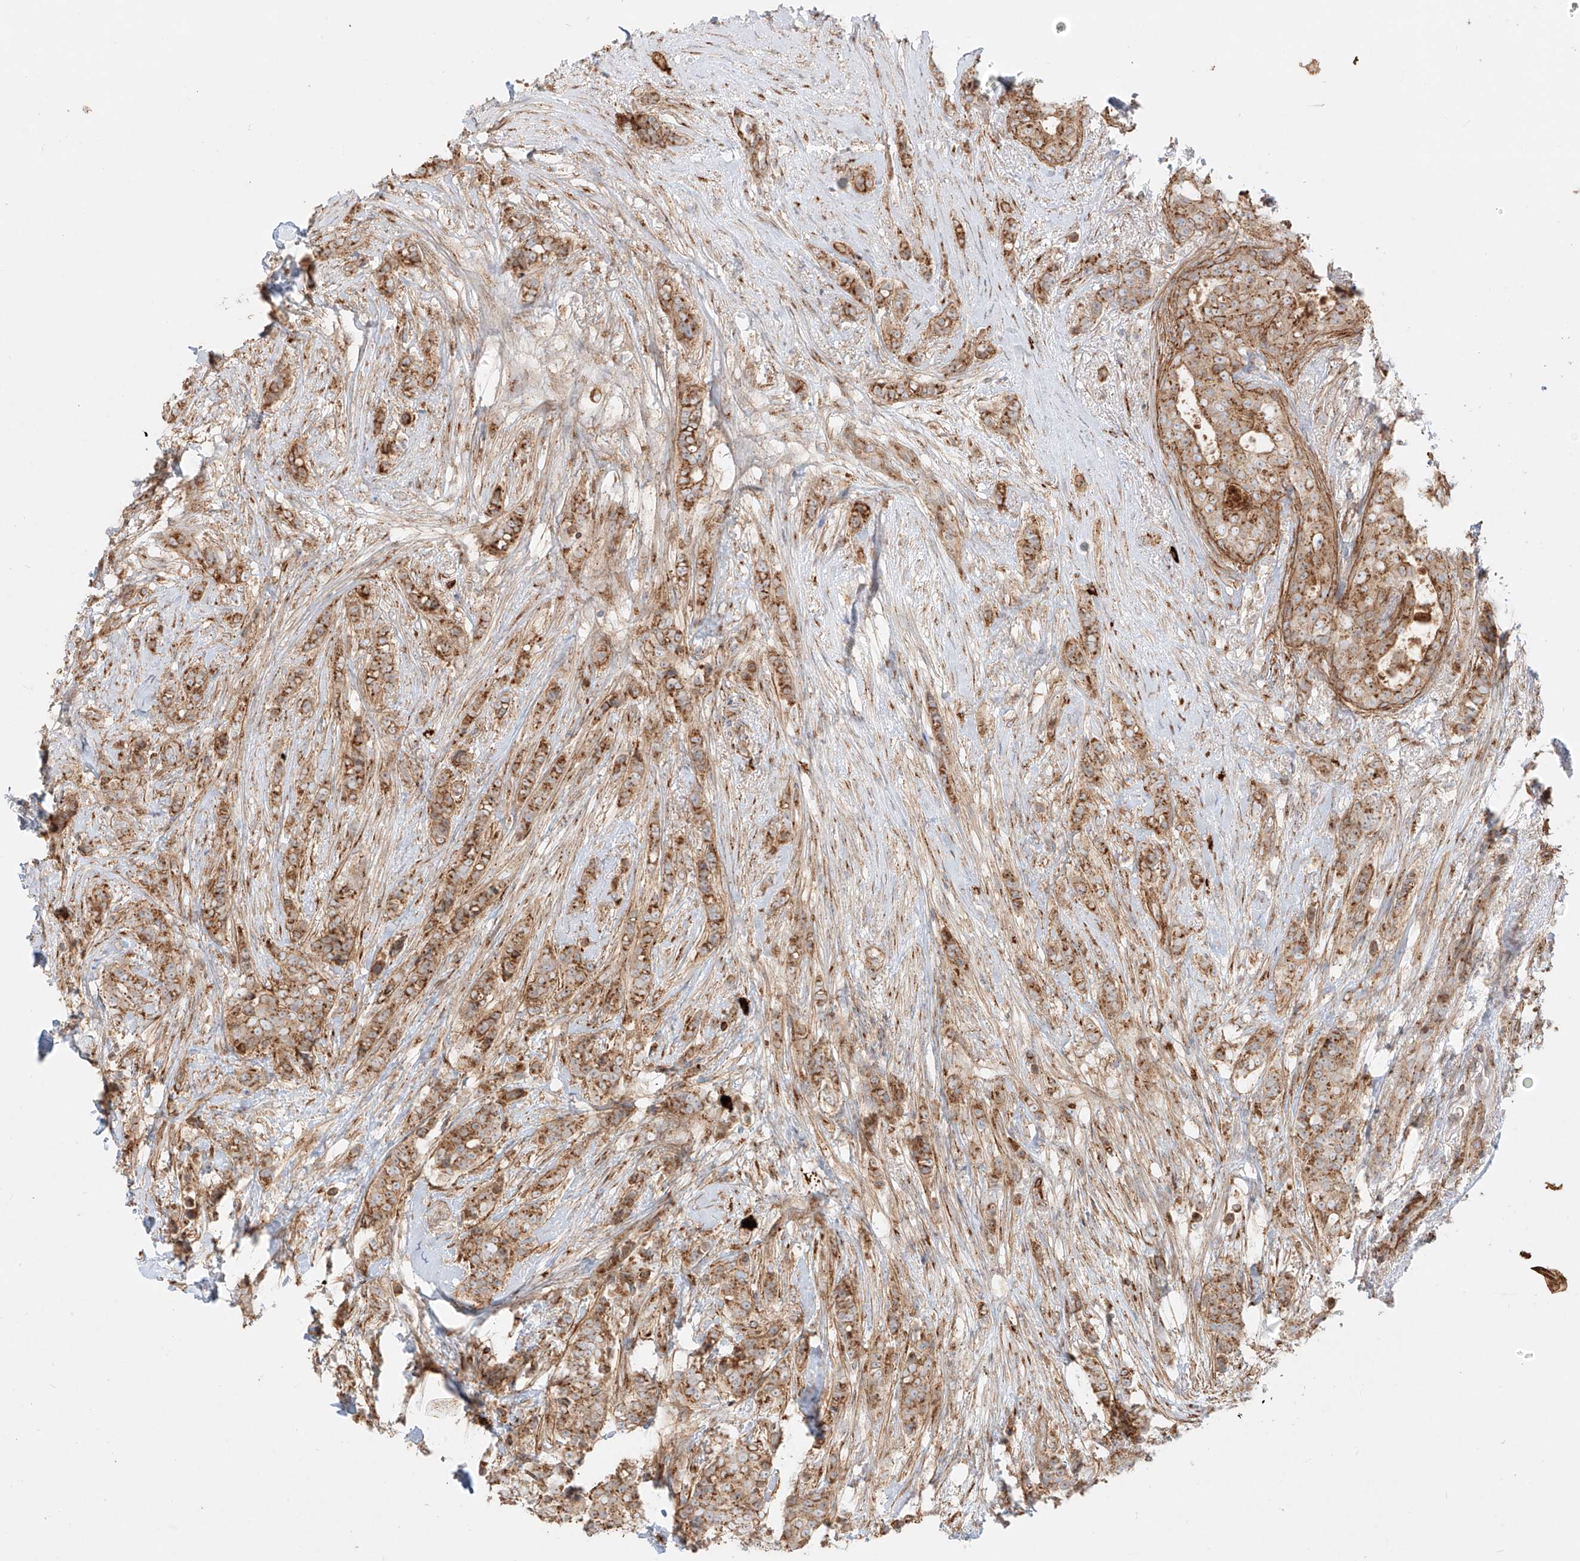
{"staining": {"intensity": "moderate", "quantity": ">75%", "location": "cytoplasmic/membranous"}, "tissue": "breast cancer", "cell_type": "Tumor cells", "image_type": "cancer", "snomed": [{"axis": "morphology", "description": "Lobular carcinoma"}, {"axis": "topography", "description": "Breast"}], "caption": "This is a histology image of immunohistochemistry (IHC) staining of breast cancer, which shows moderate expression in the cytoplasmic/membranous of tumor cells.", "gene": "ZNF287", "patient": {"sex": "female", "age": 51}}